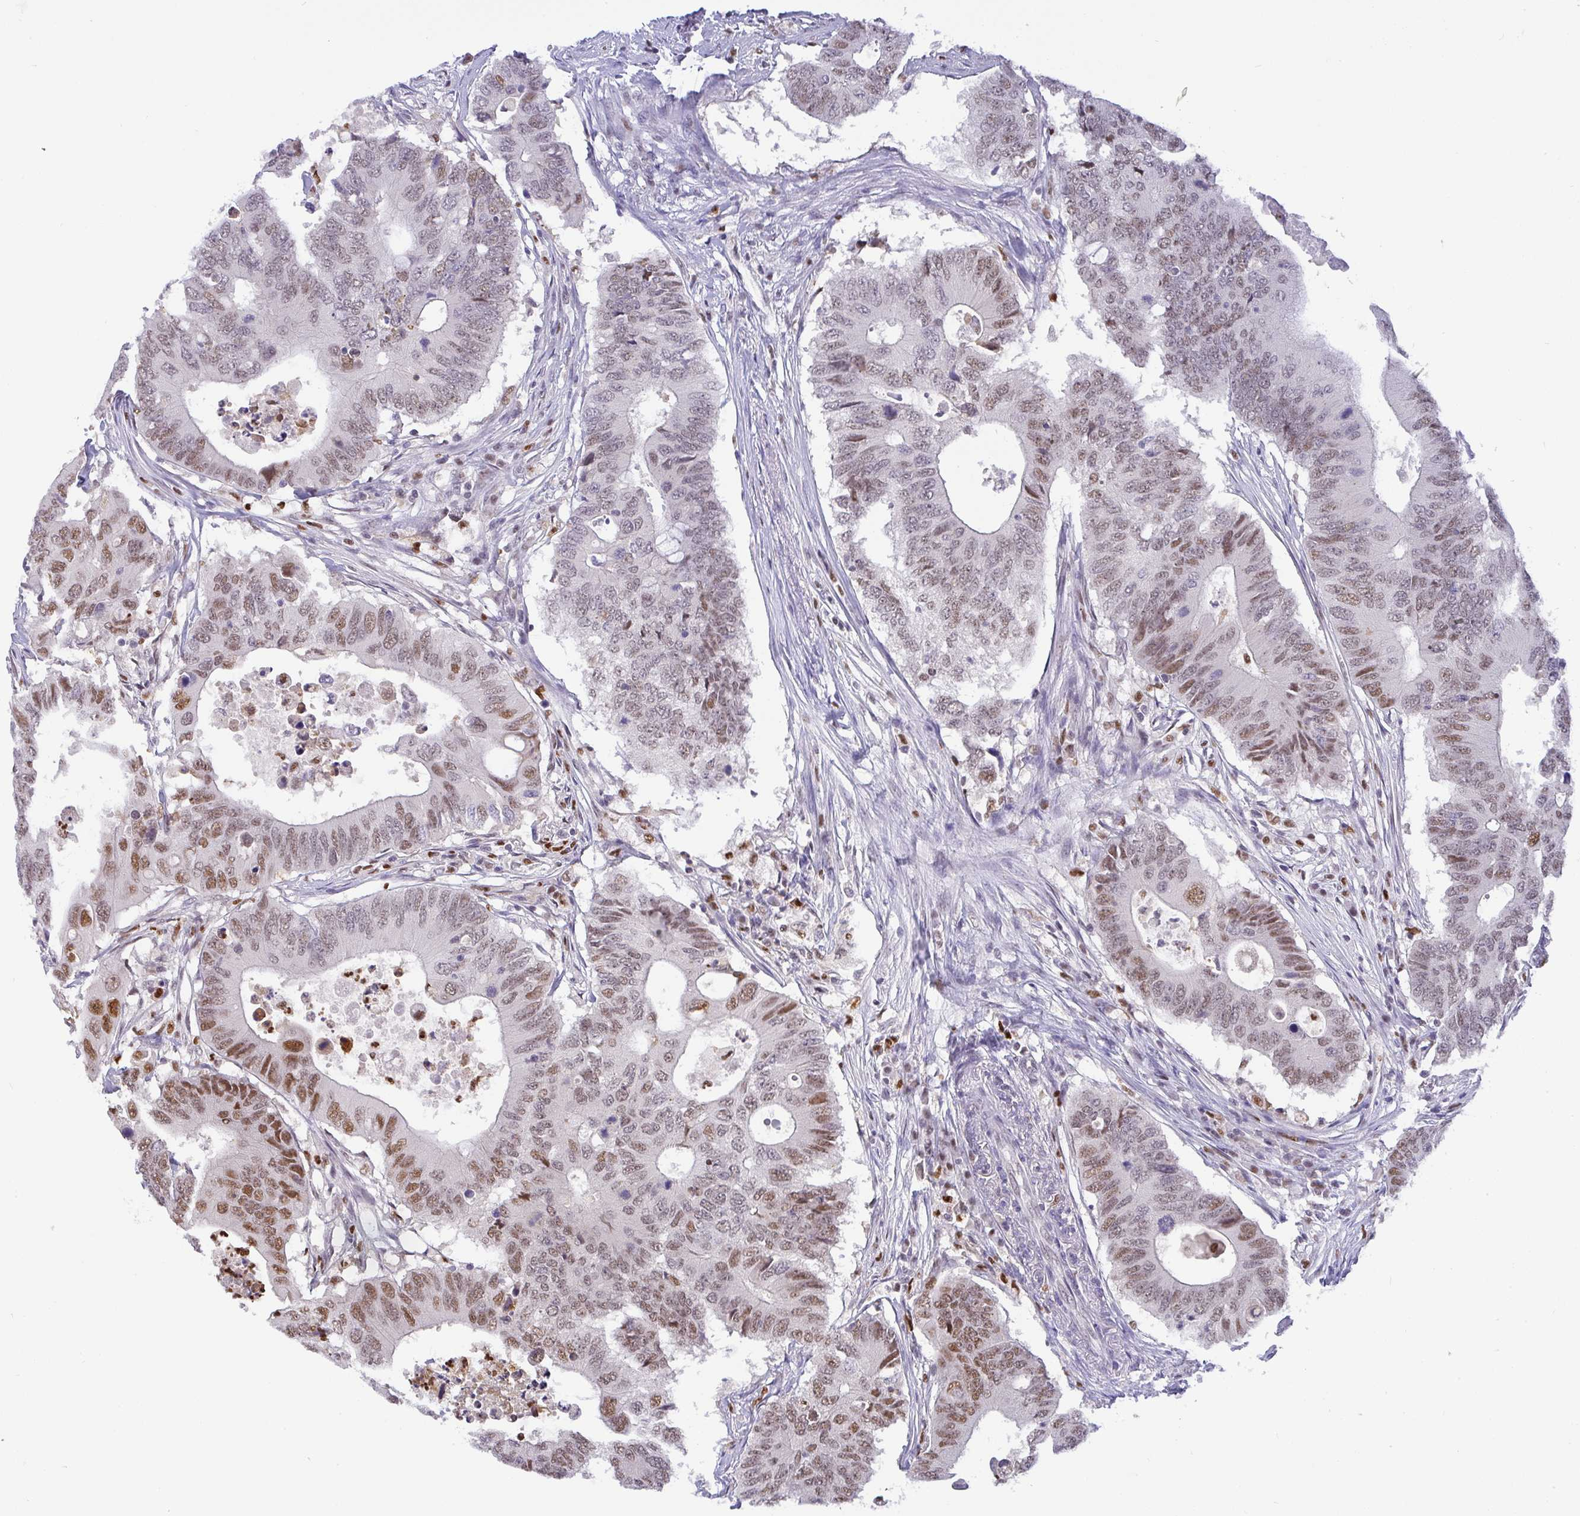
{"staining": {"intensity": "moderate", "quantity": "25%-75%", "location": "nuclear"}, "tissue": "colorectal cancer", "cell_type": "Tumor cells", "image_type": "cancer", "snomed": [{"axis": "morphology", "description": "Adenocarcinoma, NOS"}, {"axis": "topography", "description": "Colon"}], "caption": "Adenocarcinoma (colorectal) stained with a protein marker demonstrates moderate staining in tumor cells.", "gene": "BBX", "patient": {"sex": "male", "age": 71}}